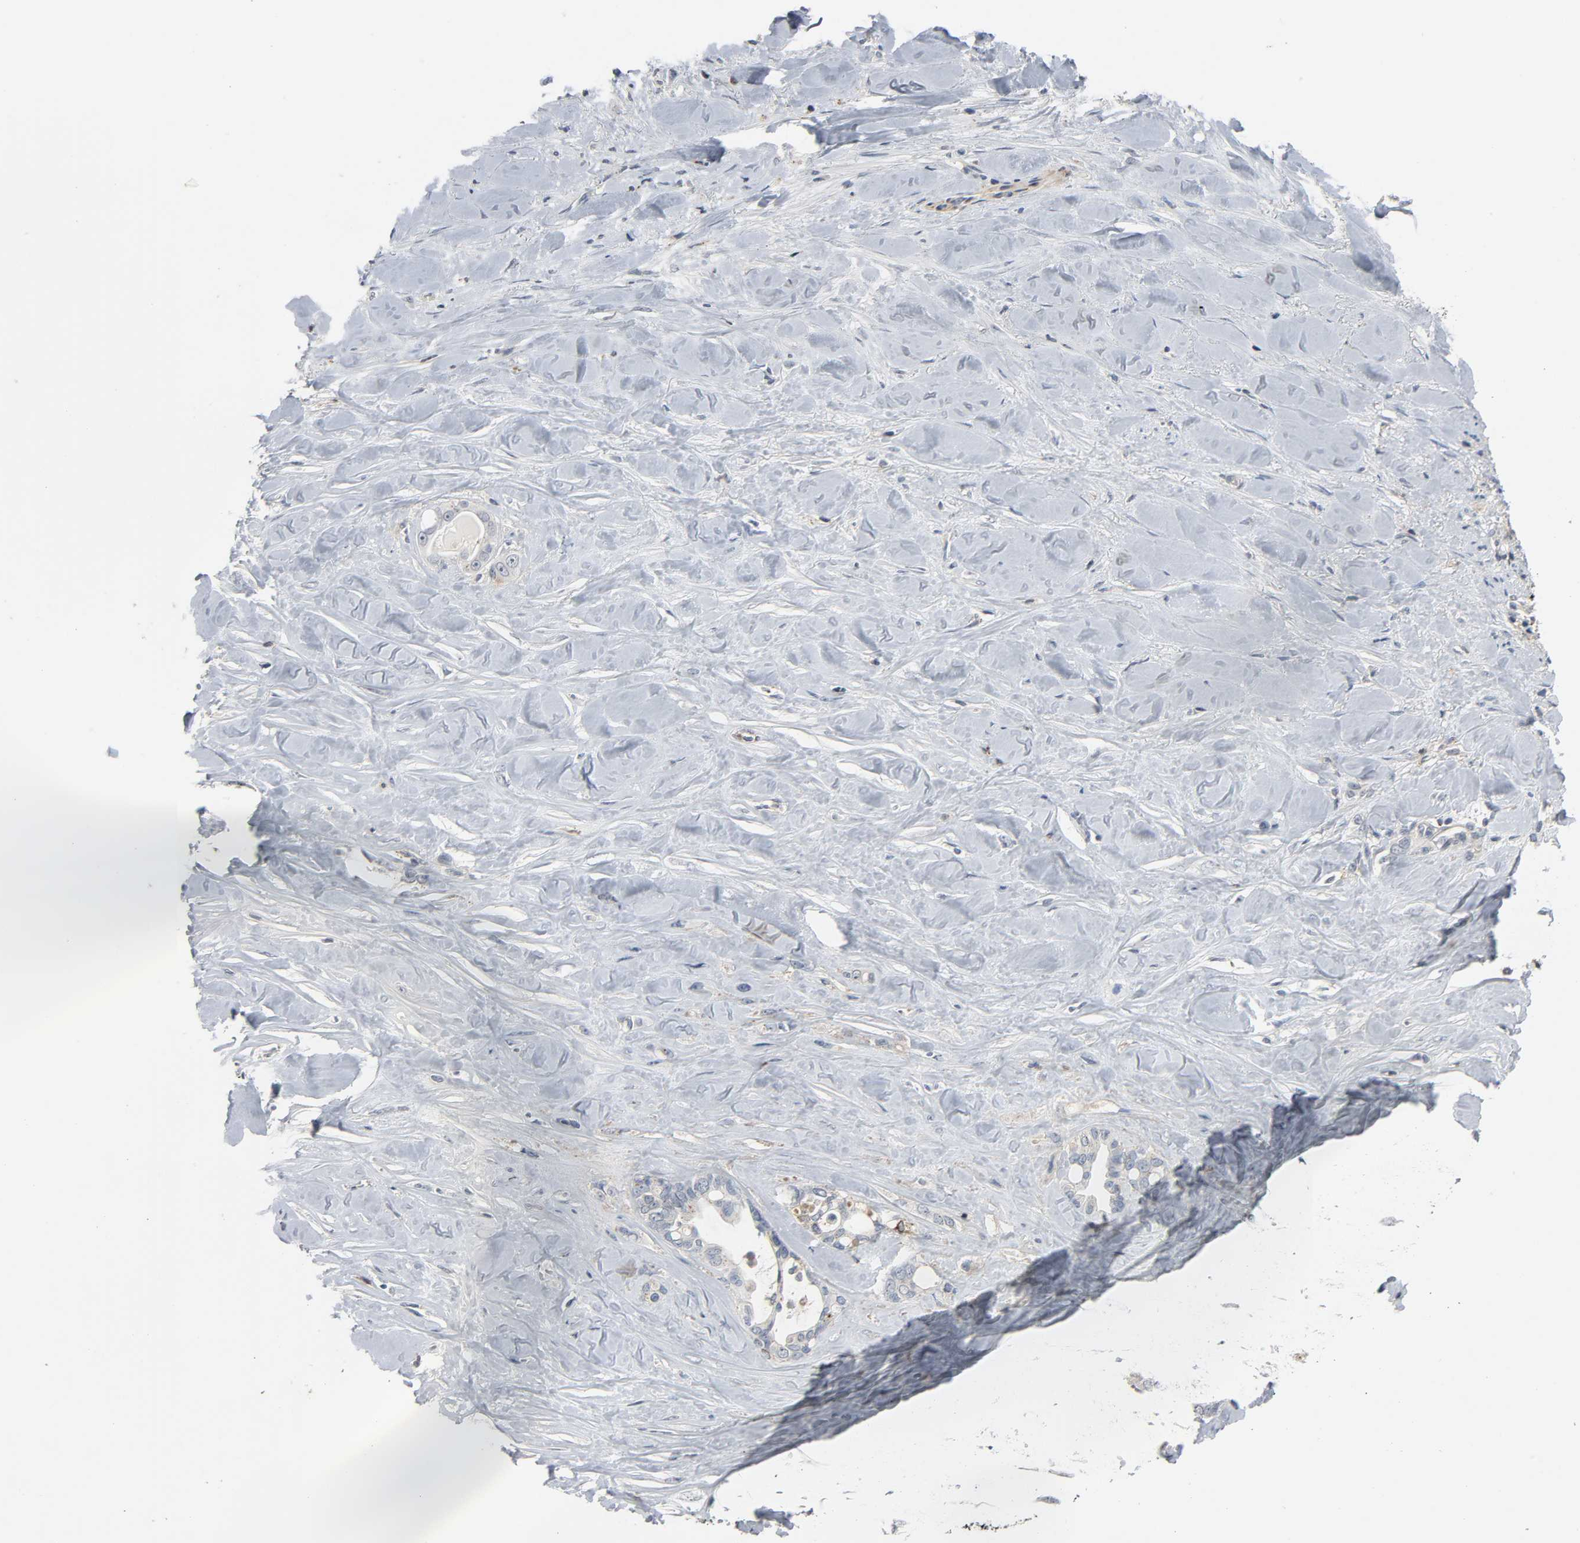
{"staining": {"intensity": "weak", "quantity": "<25%", "location": "cytoplasmic/membranous"}, "tissue": "liver cancer", "cell_type": "Tumor cells", "image_type": "cancer", "snomed": [{"axis": "morphology", "description": "Cholangiocarcinoma"}, {"axis": "topography", "description": "Liver"}], "caption": "This is a image of IHC staining of liver cancer (cholangiocarcinoma), which shows no expression in tumor cells. The staining was performed using DAB (3,3'-diaminobenzidine) to visualize the protein expression in brown, while the nuclei were stained in blue with hematoxylin (Magnification: 20x).", "gene": "CD4", "patient": {"sex": "female", "age": 67}}